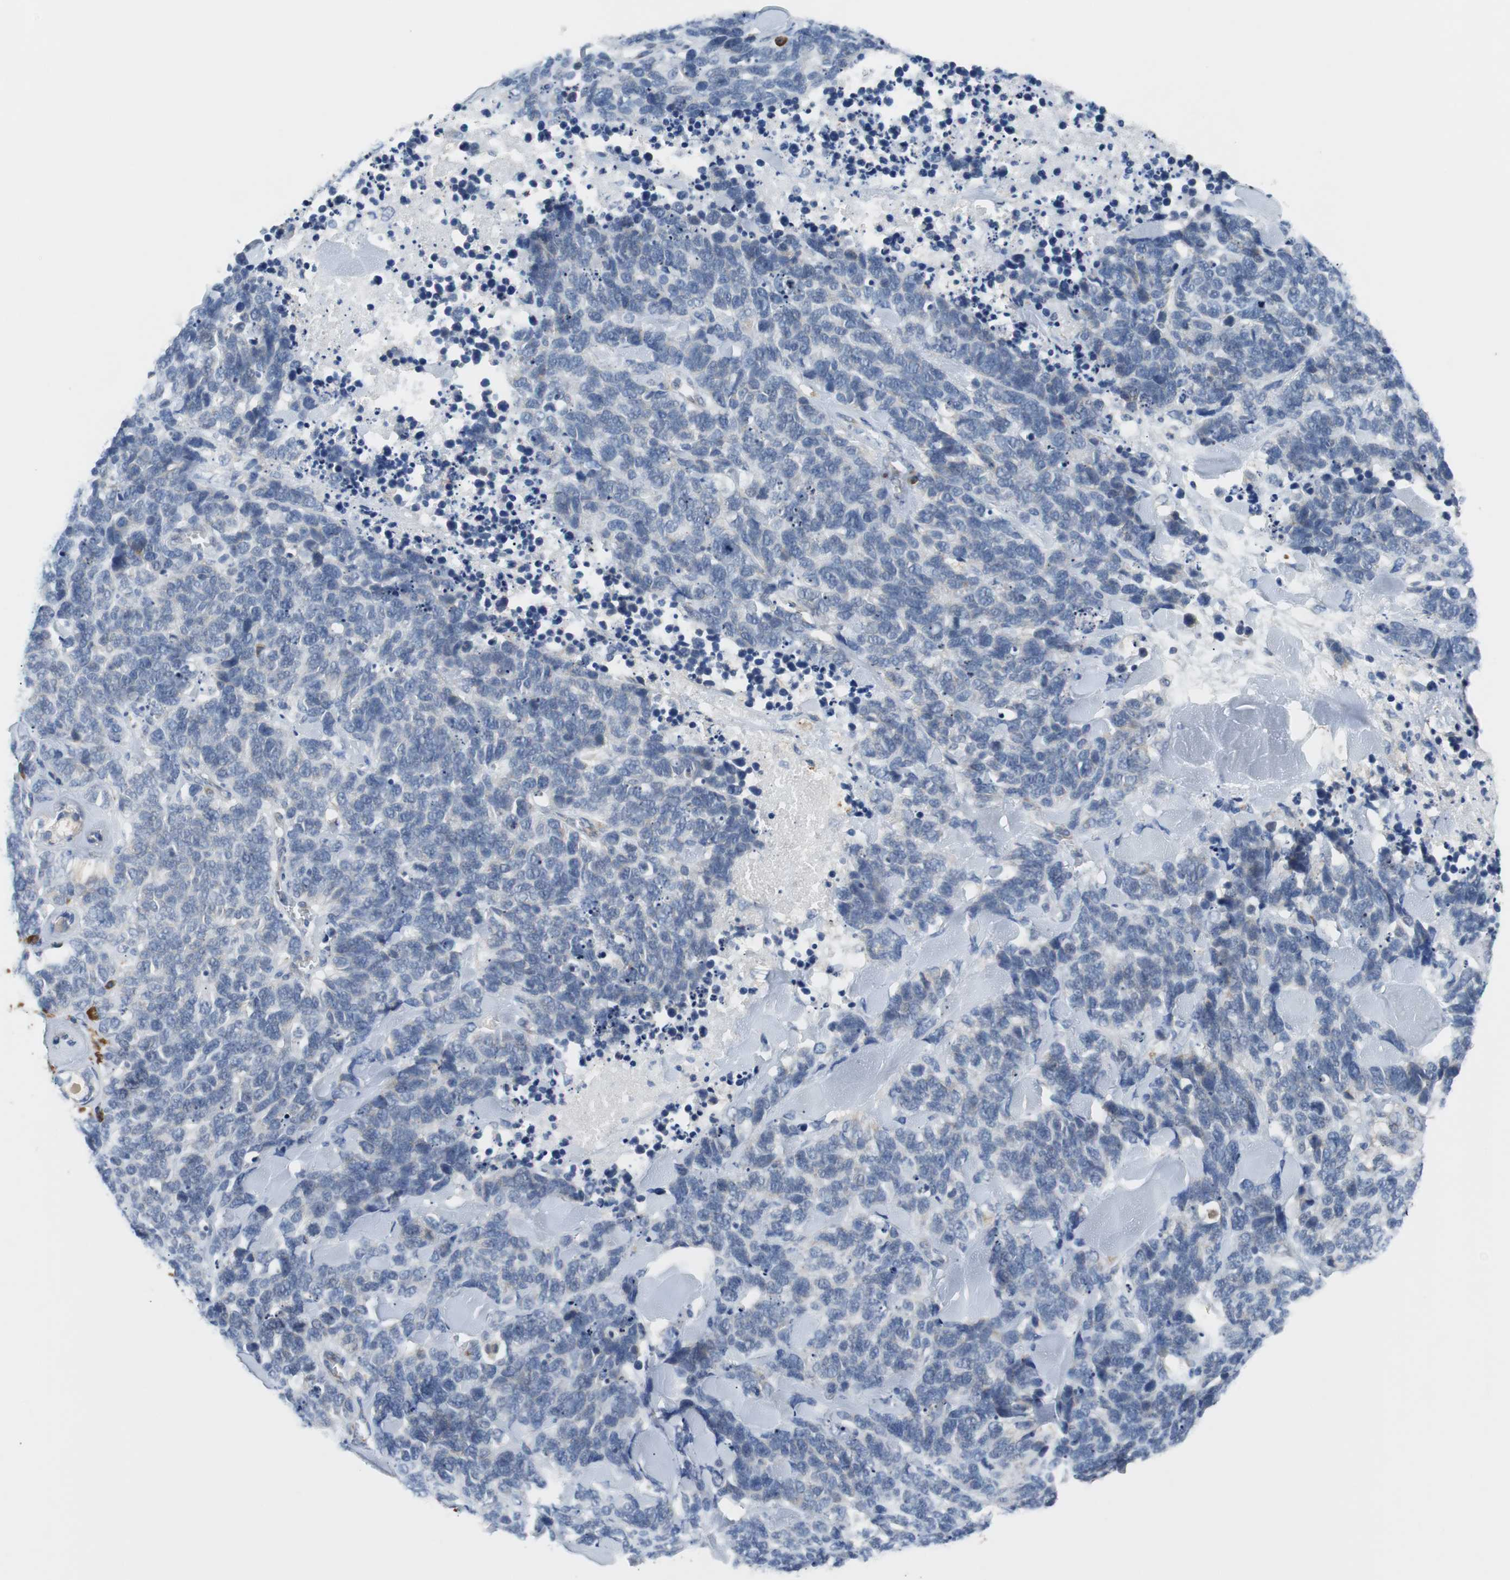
{"staining": {"intensity": "negative", "quantity": "none", "location": "none"}, "tissue": "lung cancer", "cell_type": "Tumor cells", "image_type": "cancer", "snomed": [{"axis": "morphology", "description": "Neoplasm, malignant, NOS"}, {"axis": "topography", "description": "Lung"}], "caption": "DAB (3,3'-diaminobenzidine) immunohistochemical staining of lung cancer (neoplasm (malignant)) exhibits no significant expression in tumor cells.", "gene": "PDIA4", "patient": {"sex": "female", "age": 58}}